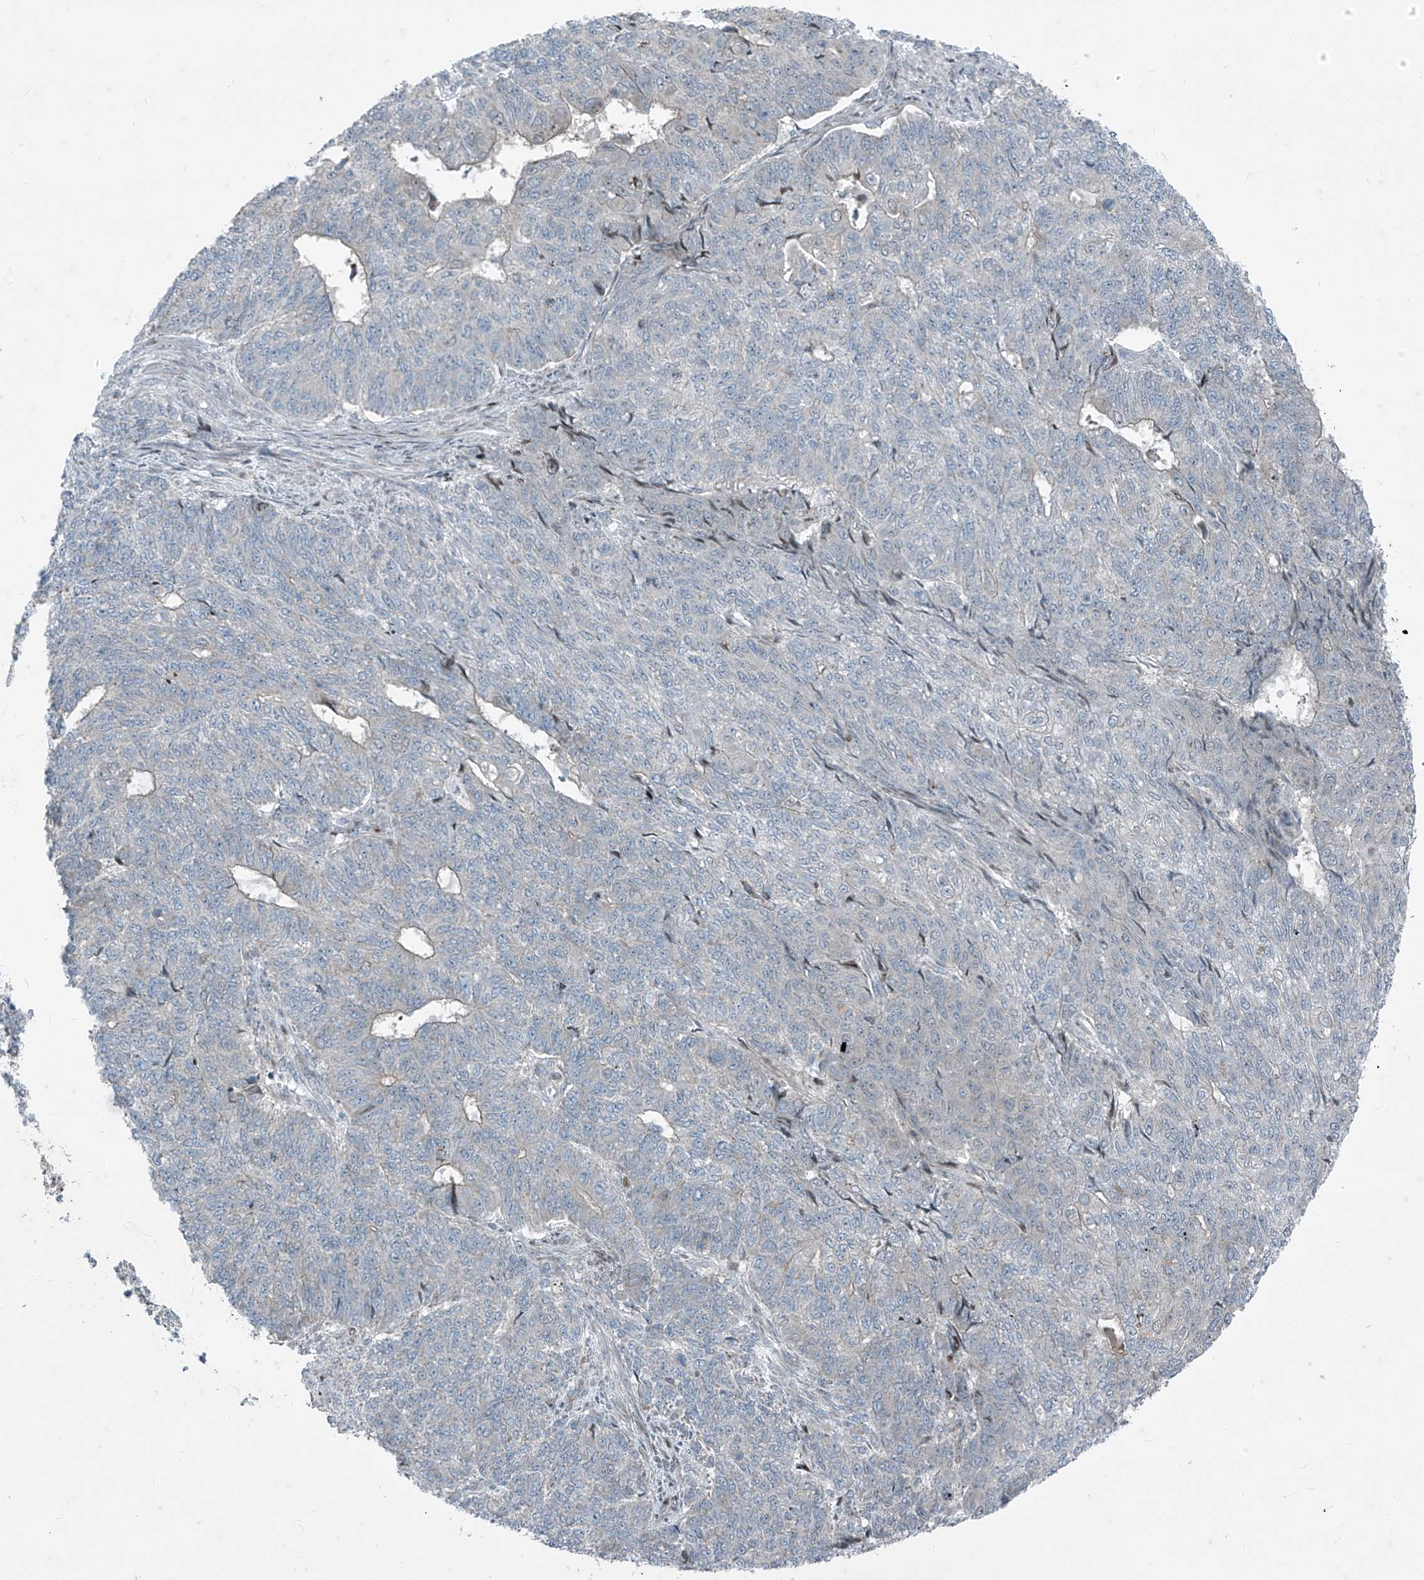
{"staining": {"intensity": "negative", "quantity": "none", "location": "none"}, "tissue": "endometrial cancer", "cell_type": "Tumor cells", "image_type": "cancer", "snomed": [{"axis": "morphology", "description": "Adenocarcinoma, NOS"}, {"axis": "topography", "description": "Endometrium"}], "caption": "Immunohistochemistry (IHC) micrograph of endometrial cancer (adenocarcinoma) stained for a protein (brown), which displays no positivity in tumor cells.", "gene": "PPCS", "patient": {"sex": "female", "age": 32}}